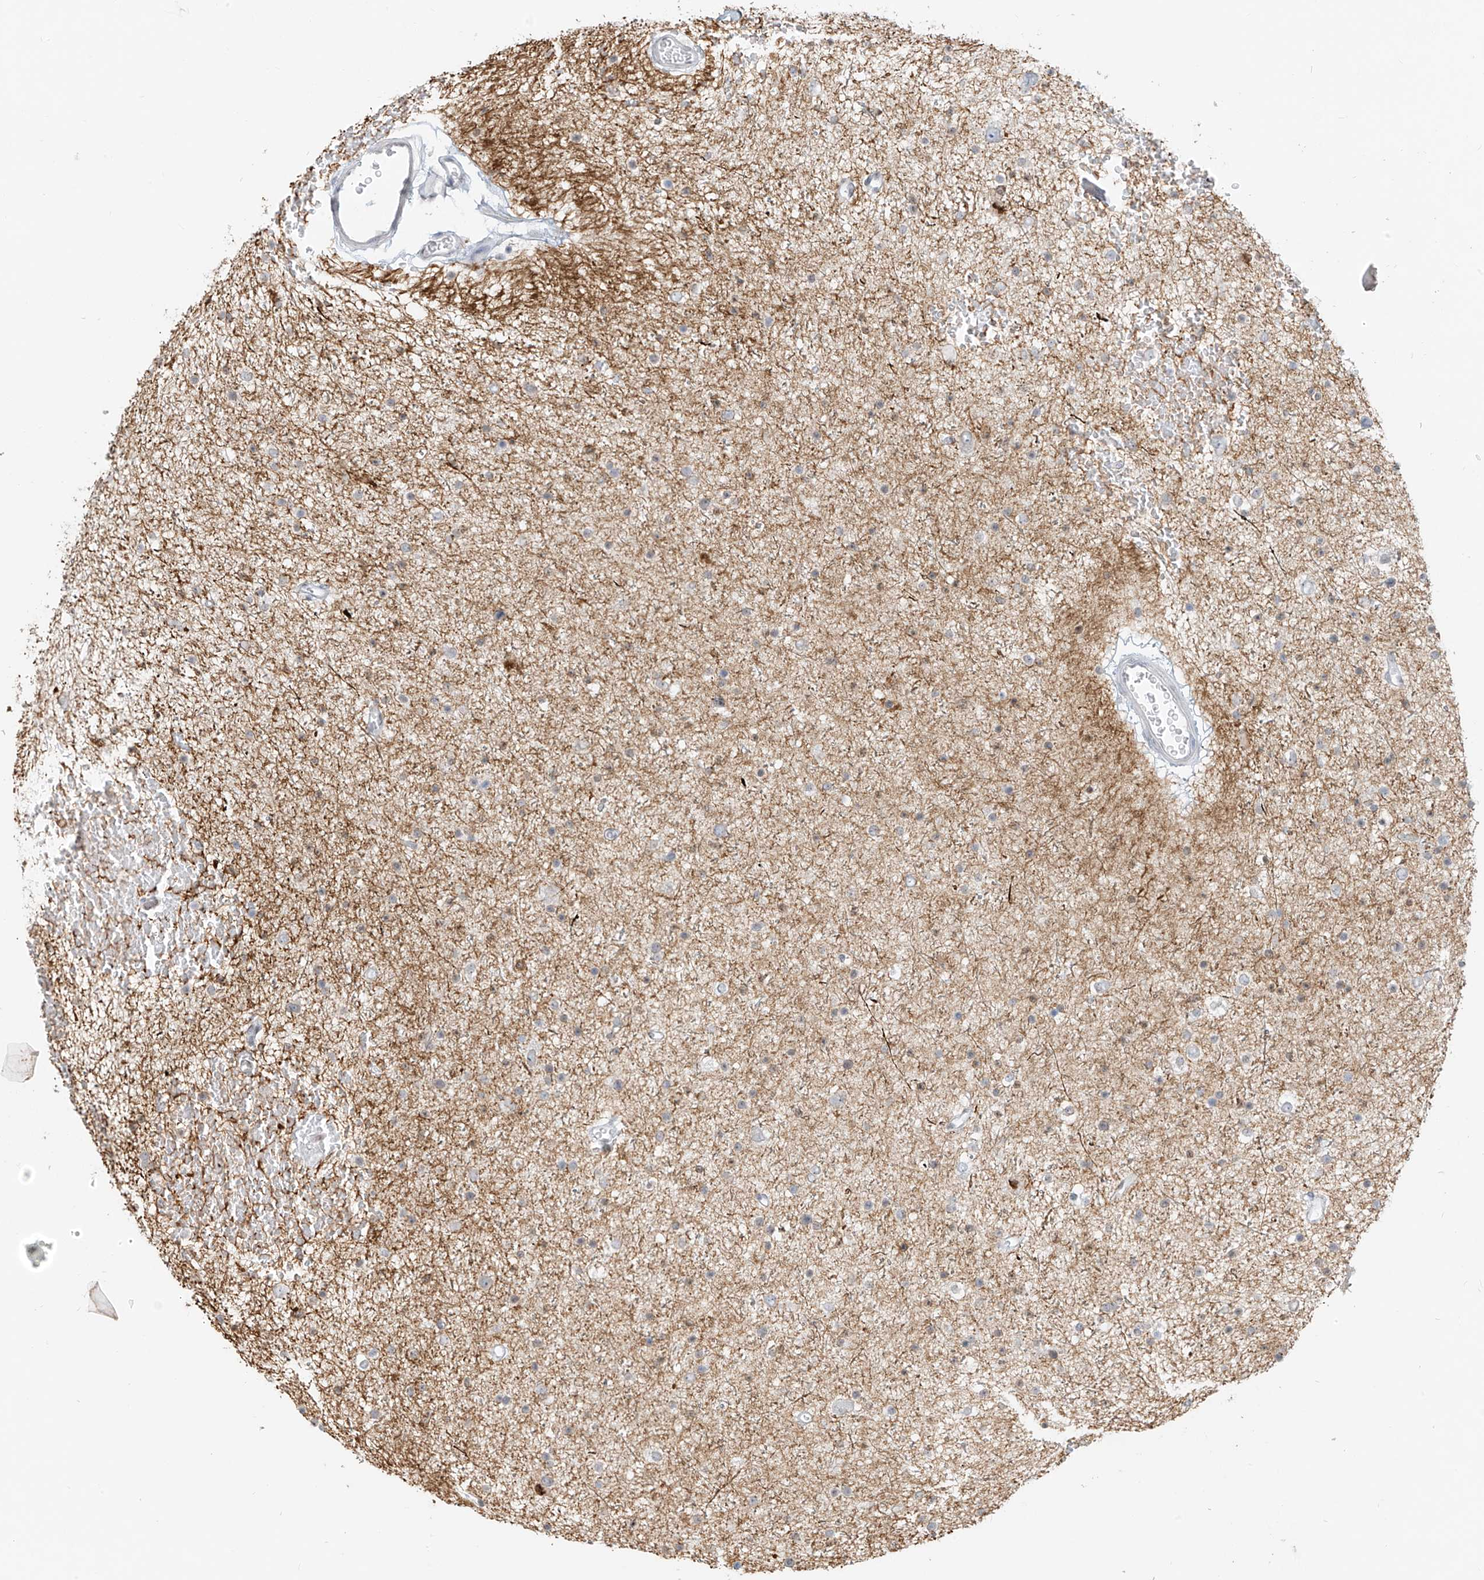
{"staining": {"intensity": "negative", "quantity": "none", "location": "none"}, "tissue": "glioma", "cell_type": "Tumor cells", "image_type": "cancer", "snomed": [{"axis": "morphology", "description": "Glioma, malignant, Low grade"}, {"axis": "topography", "description": "Brain"}], "caption": "Immunohistochemistry histopathology image of neoplastic tissue: human malignant glioma (low-grade) stained with DAB exhibits no significant protein positivity in tumor cells.", "gene": "OSBPL7", "patient": {"sex": "female", "age": 37}}